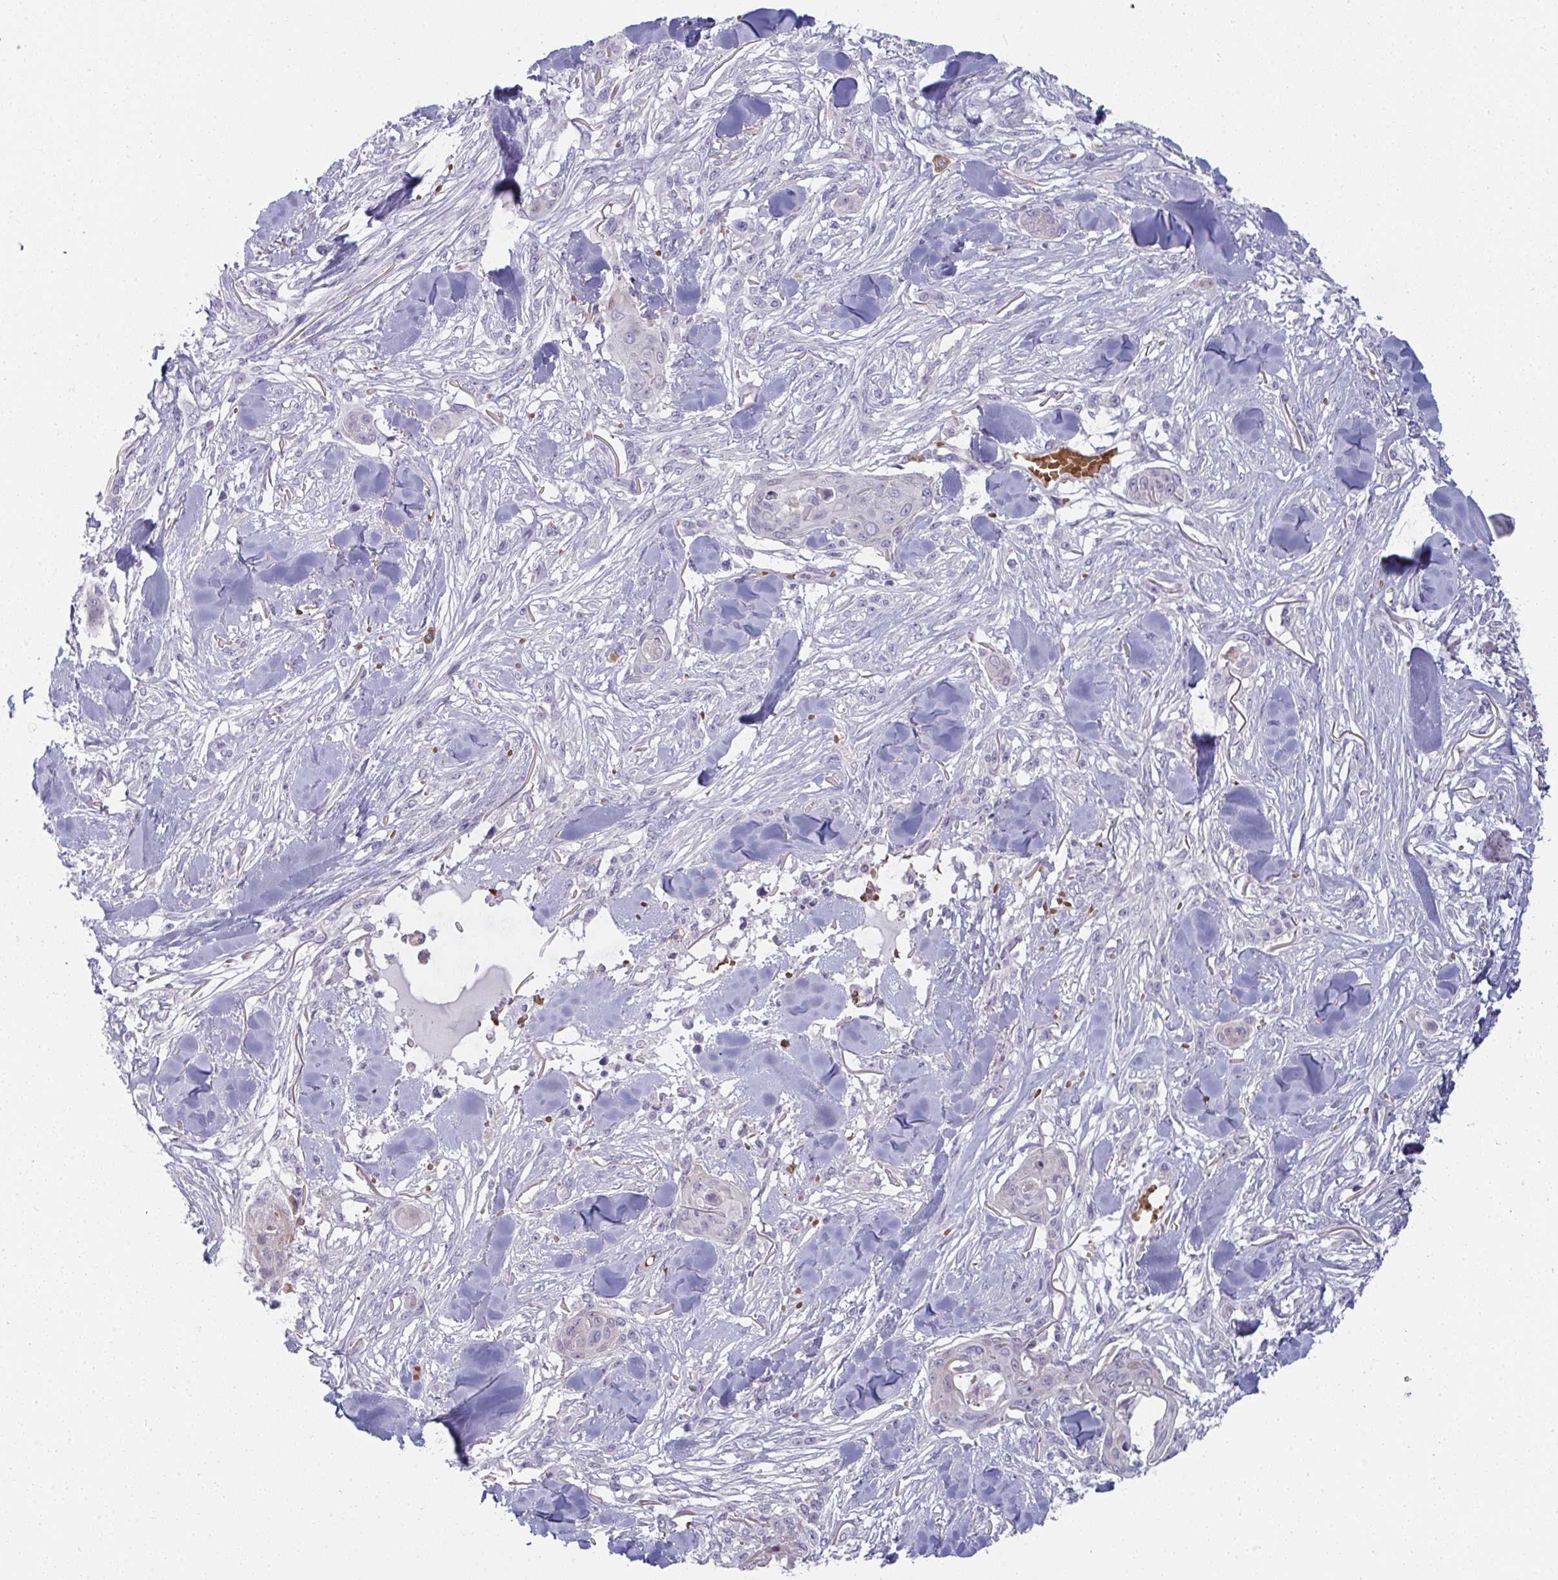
{"staining": {"intensity": "negative", "quantity": "none", "location": "none"}, "tissue": "skin cancer", "cell_type": "Tumor cells", "image_type": "cancer", "snomed": [{"axis": "morphology", "description": "Squamous cell carcinoma, NOS"}, {"axis": "topography", "description": "Skin"}], "caption": "The micrograph shows no significant expression in tumor cells of skin cancer (squamous cell carcinoma). (Stains: DAB immunohistochemistry with hematoxylin counter stain, Microscopy: brightfield microscopy at high magnification).", "gene": "SHB", "patient": {"sex": "female", "age": 59}}